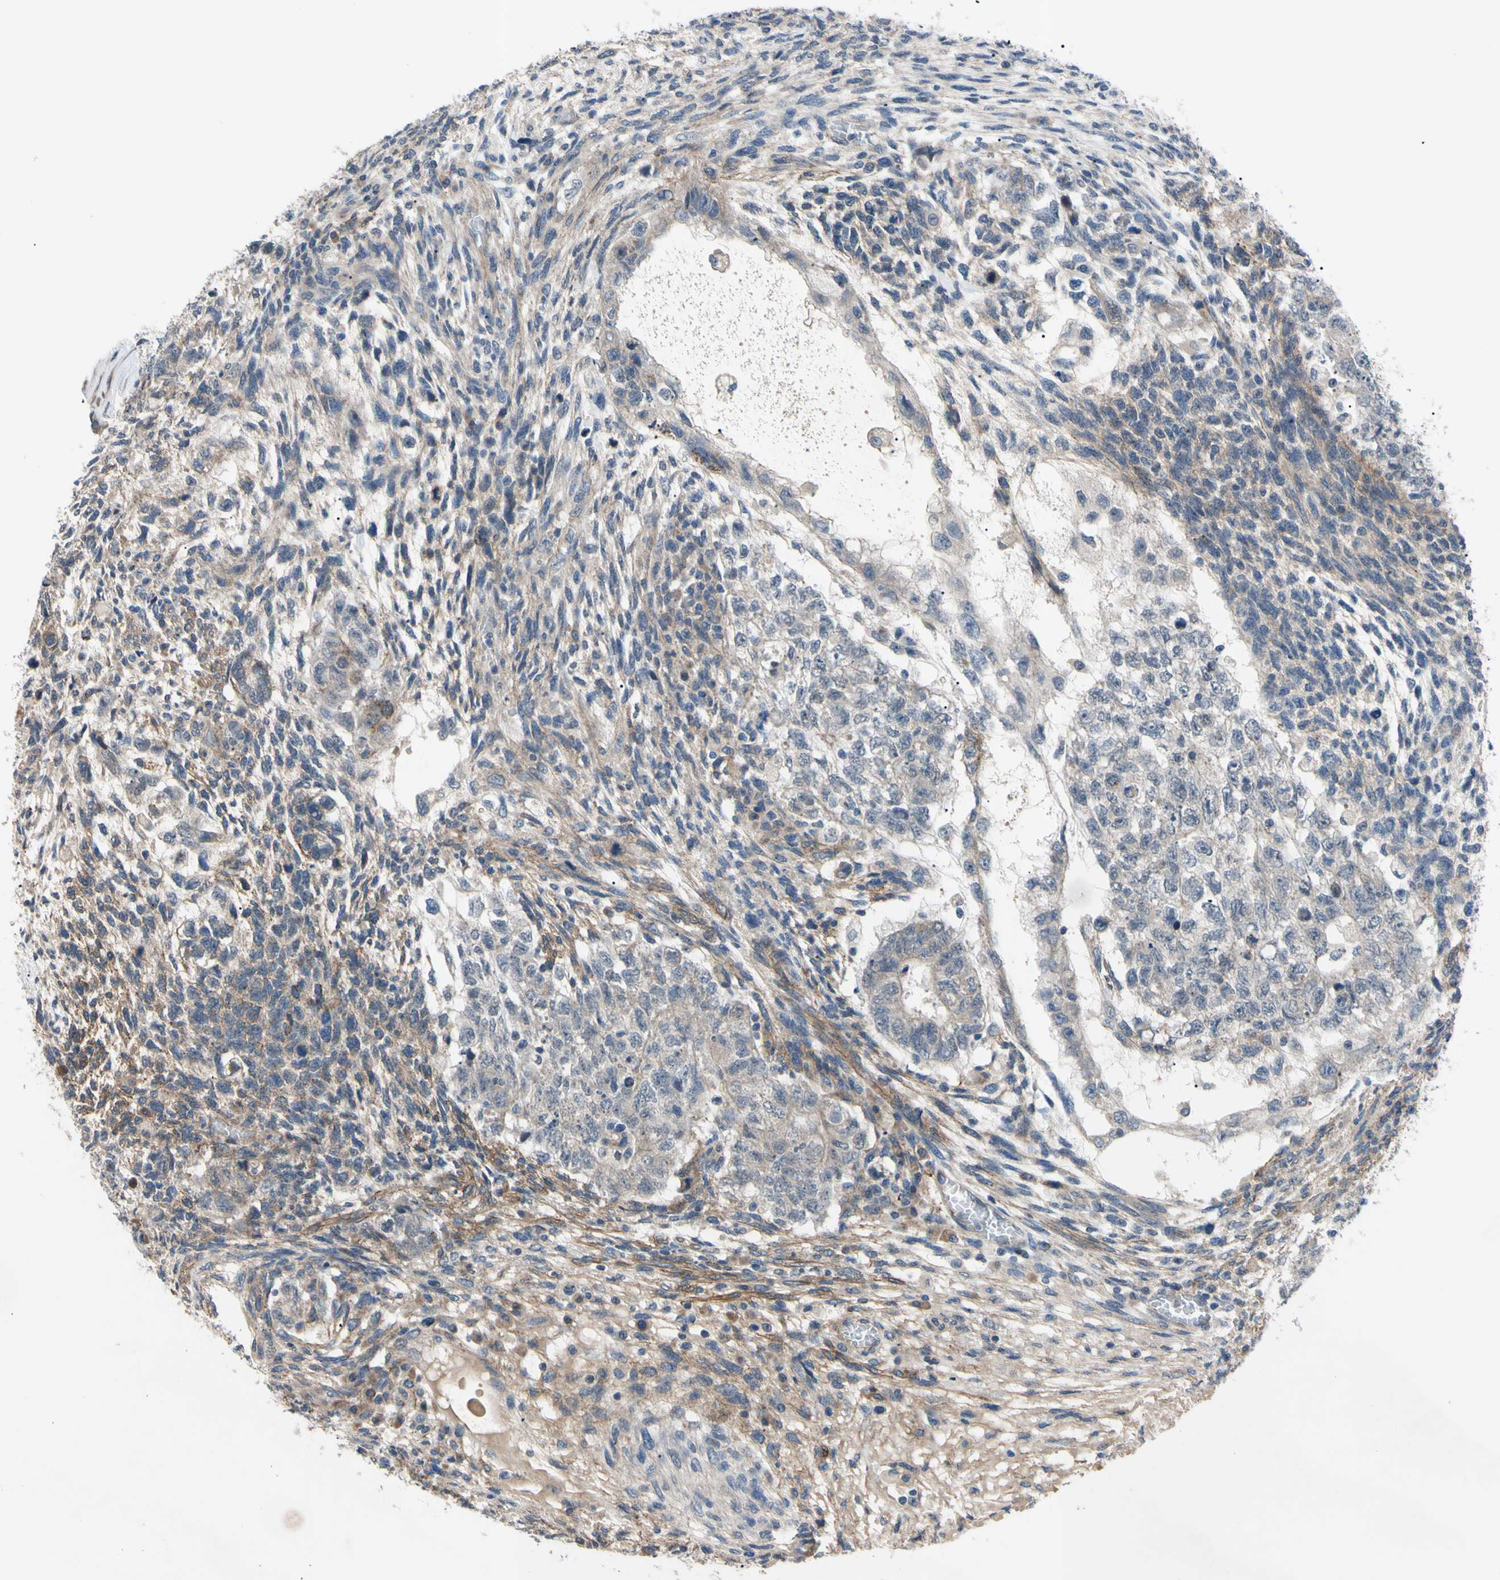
{"staining": {"intensity": "negative", "quantity": "none", "location": "none"}, "tissue": "testis cancer", "cell_type": "Tumor cells", "image_type": "cancer", "snomed": [{"axis": "morphology", "description": "Normal tissue, NOS"}, {"axis": "morphology", "description": "Carcinoma, Embryonal, NOS"}, {"axis": "topography", "description": "Testis"}], "caption": "This image is of testis embryonal carcinoma stained with immunohistochemistry (IHC) to label a protein in brown with the nuclei are counter-stained blue. There is no expression in tumor cells.", "gene": "SVIL", "patient": {"sex": "male", "age": 36}}